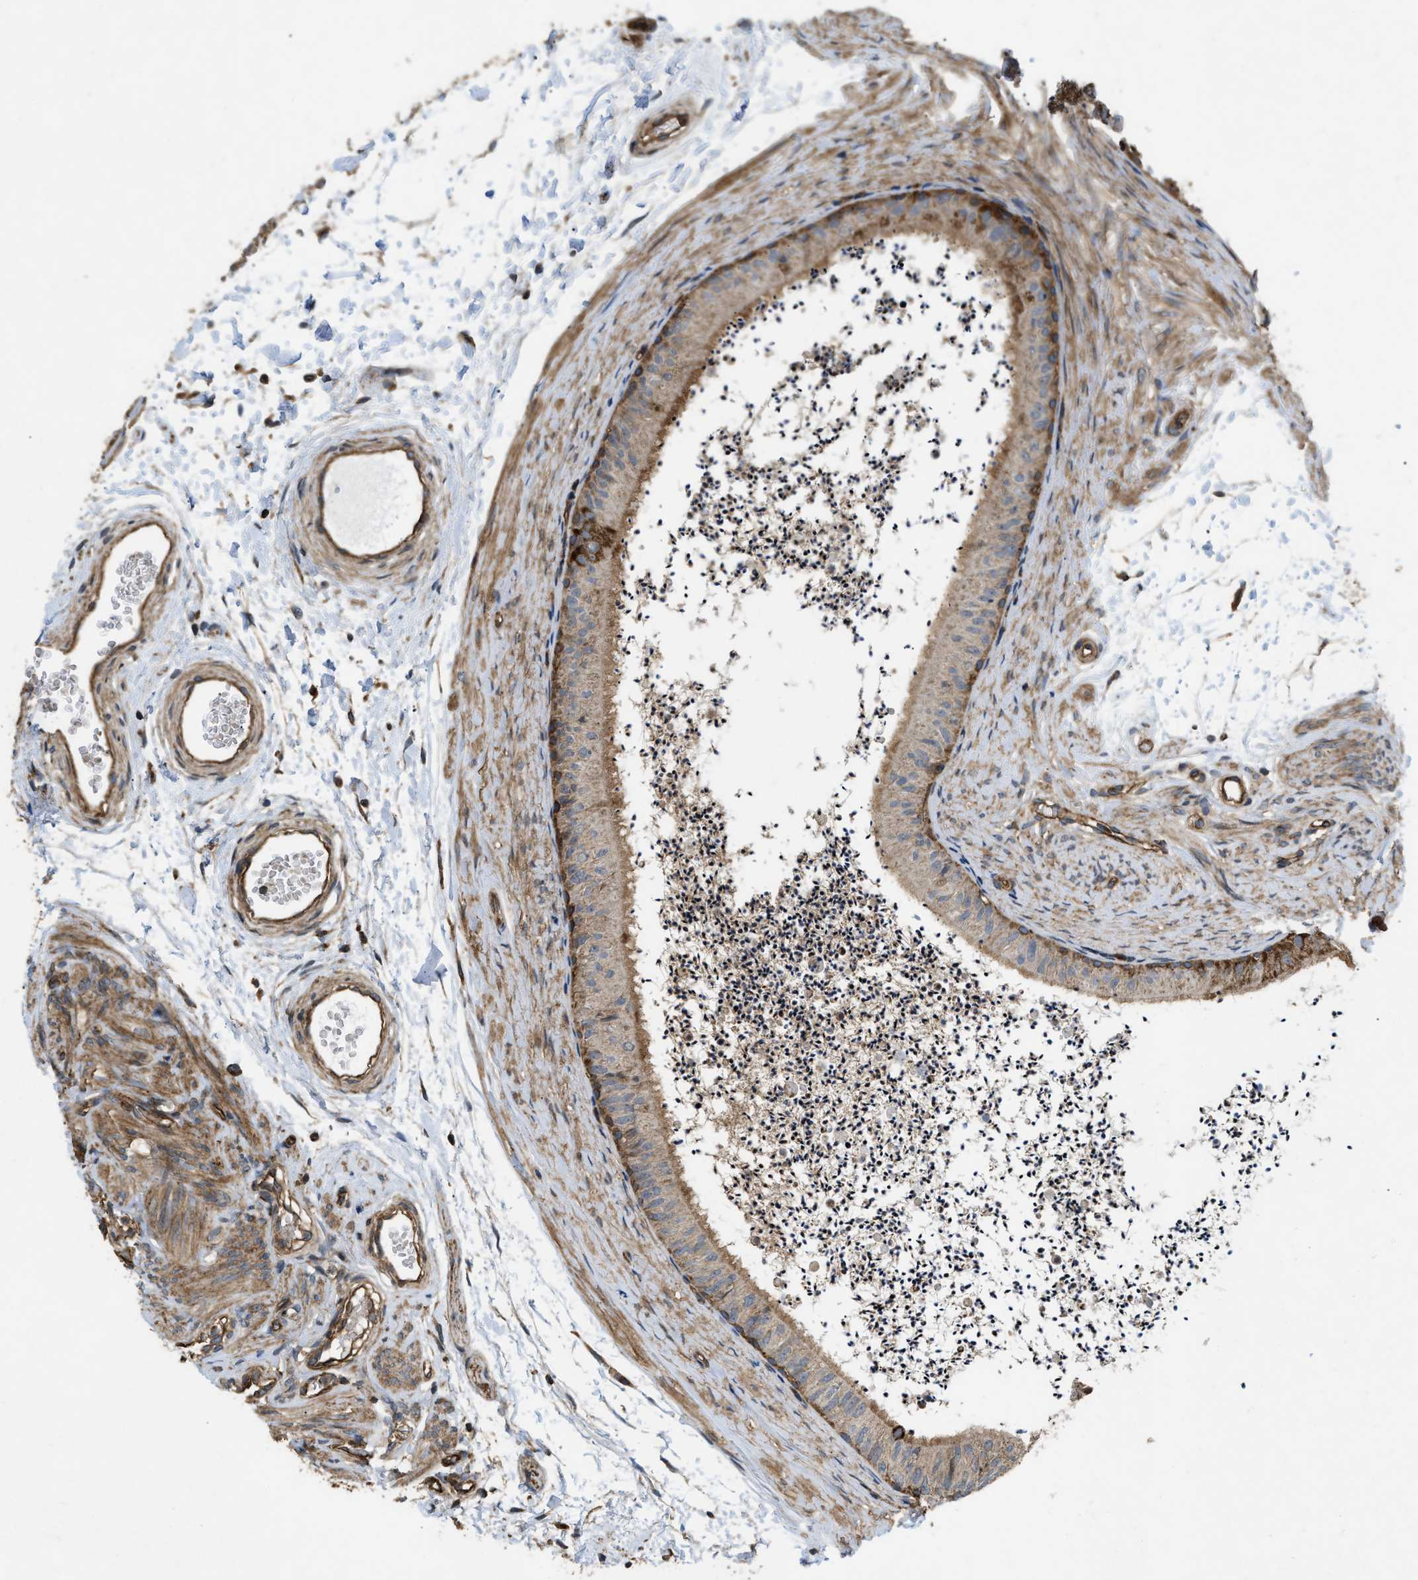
{"staining": {"intensity": "moderate", "quantity": "<25%", "location": "cytoplasmic/membranous"}, "tissue": "epididymis", "cell_type": "Glandular cells", "image_type": "normal", "snomed": [{"axis": "morphology", "description": "Normal tissue, NOS"}, {"axis": "topography", "description": "Epididymis"}], "caption": "Moderate cytoplasmic/membranous protein expression is appreciated in approximately <25% of glandular cells in epididymis. (IHC, brightfield microscopy, high magnification).", "gene": "GNB4", "patient": {"sex": "male", "age": 56}}